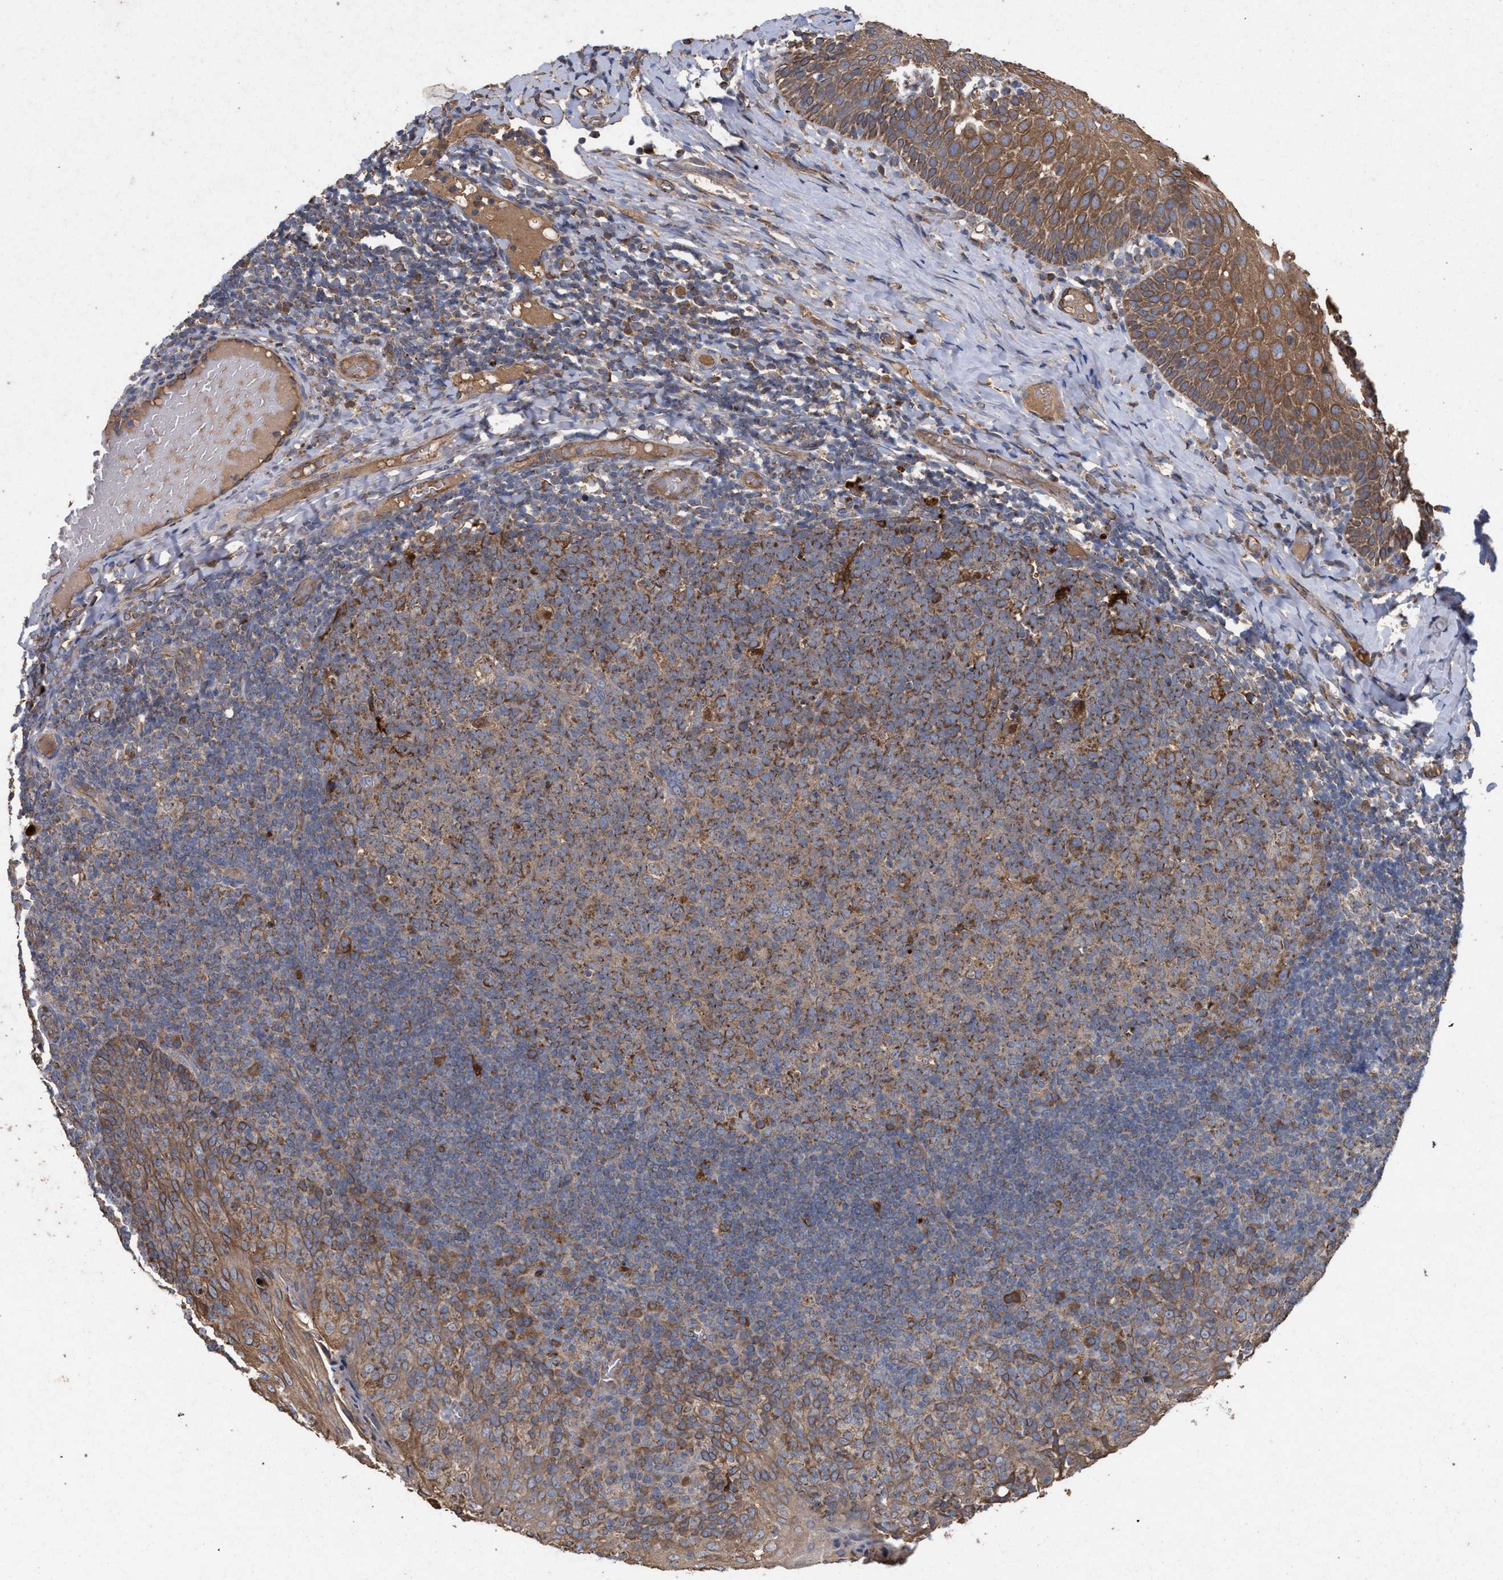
{"staining": {"intensity": "moderate", "quantity": ">75%", "location": "cytoplasmic/membranous"}, "tissue": "tonsil", "cell_type": "Germinal center cells", "image_type": "normal", "snomed": [{"axis": "morphology", "description": "Normal tissue, NOS"}, {"axis": "topography", "description": "Tonsil"}], "caption": "This is a photomicrograph of immunohistochemistry staining of normal tonsil, which shows moderate positivity in the cytoplasmic/membranous of germinal center cells.", "gene": "BCL2L12", "patient": {"sex": "female", "age": 19}}